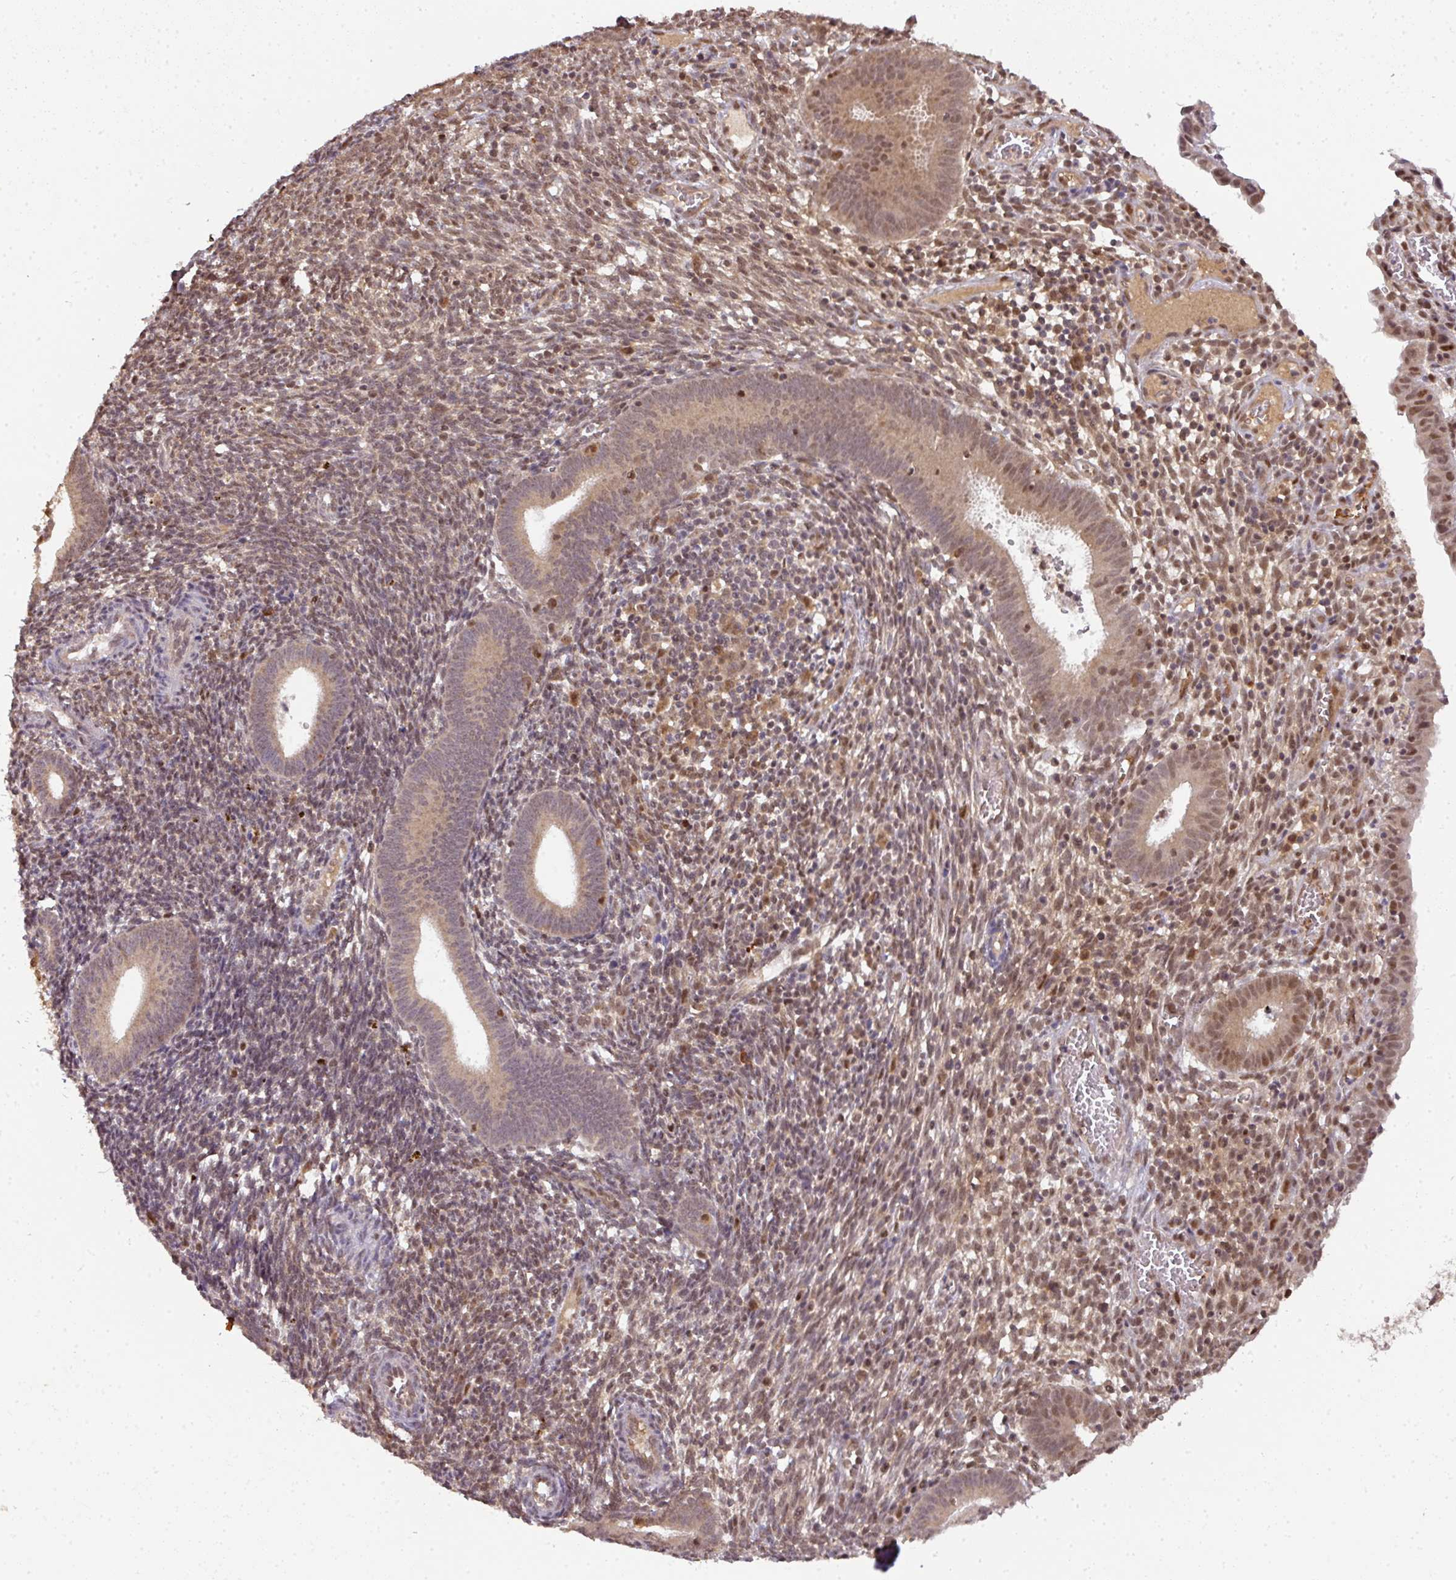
{"staining": {"intensity": "moderate", "quantity": "25%-75%", "location": "cytoplasmic/membranous,nuclear"}, "tissue": "endometrium", "cell_type": "Cells in endometrial stroma", "image_type": "normal", "snomed": [{"axis": "morphology", "description": "Normal tissue, NOS"}, {"axis": "topography", "description": "Endometrium"}], "caption": "The micrograph exhibits a brown stain indicating the presence of a protein in the cytoplasmic/membranous,nuclear of cells in endometrial stroma in endometrium.", "gene": "RANBP9", "patient": {"sex": "female", "age": 41}}